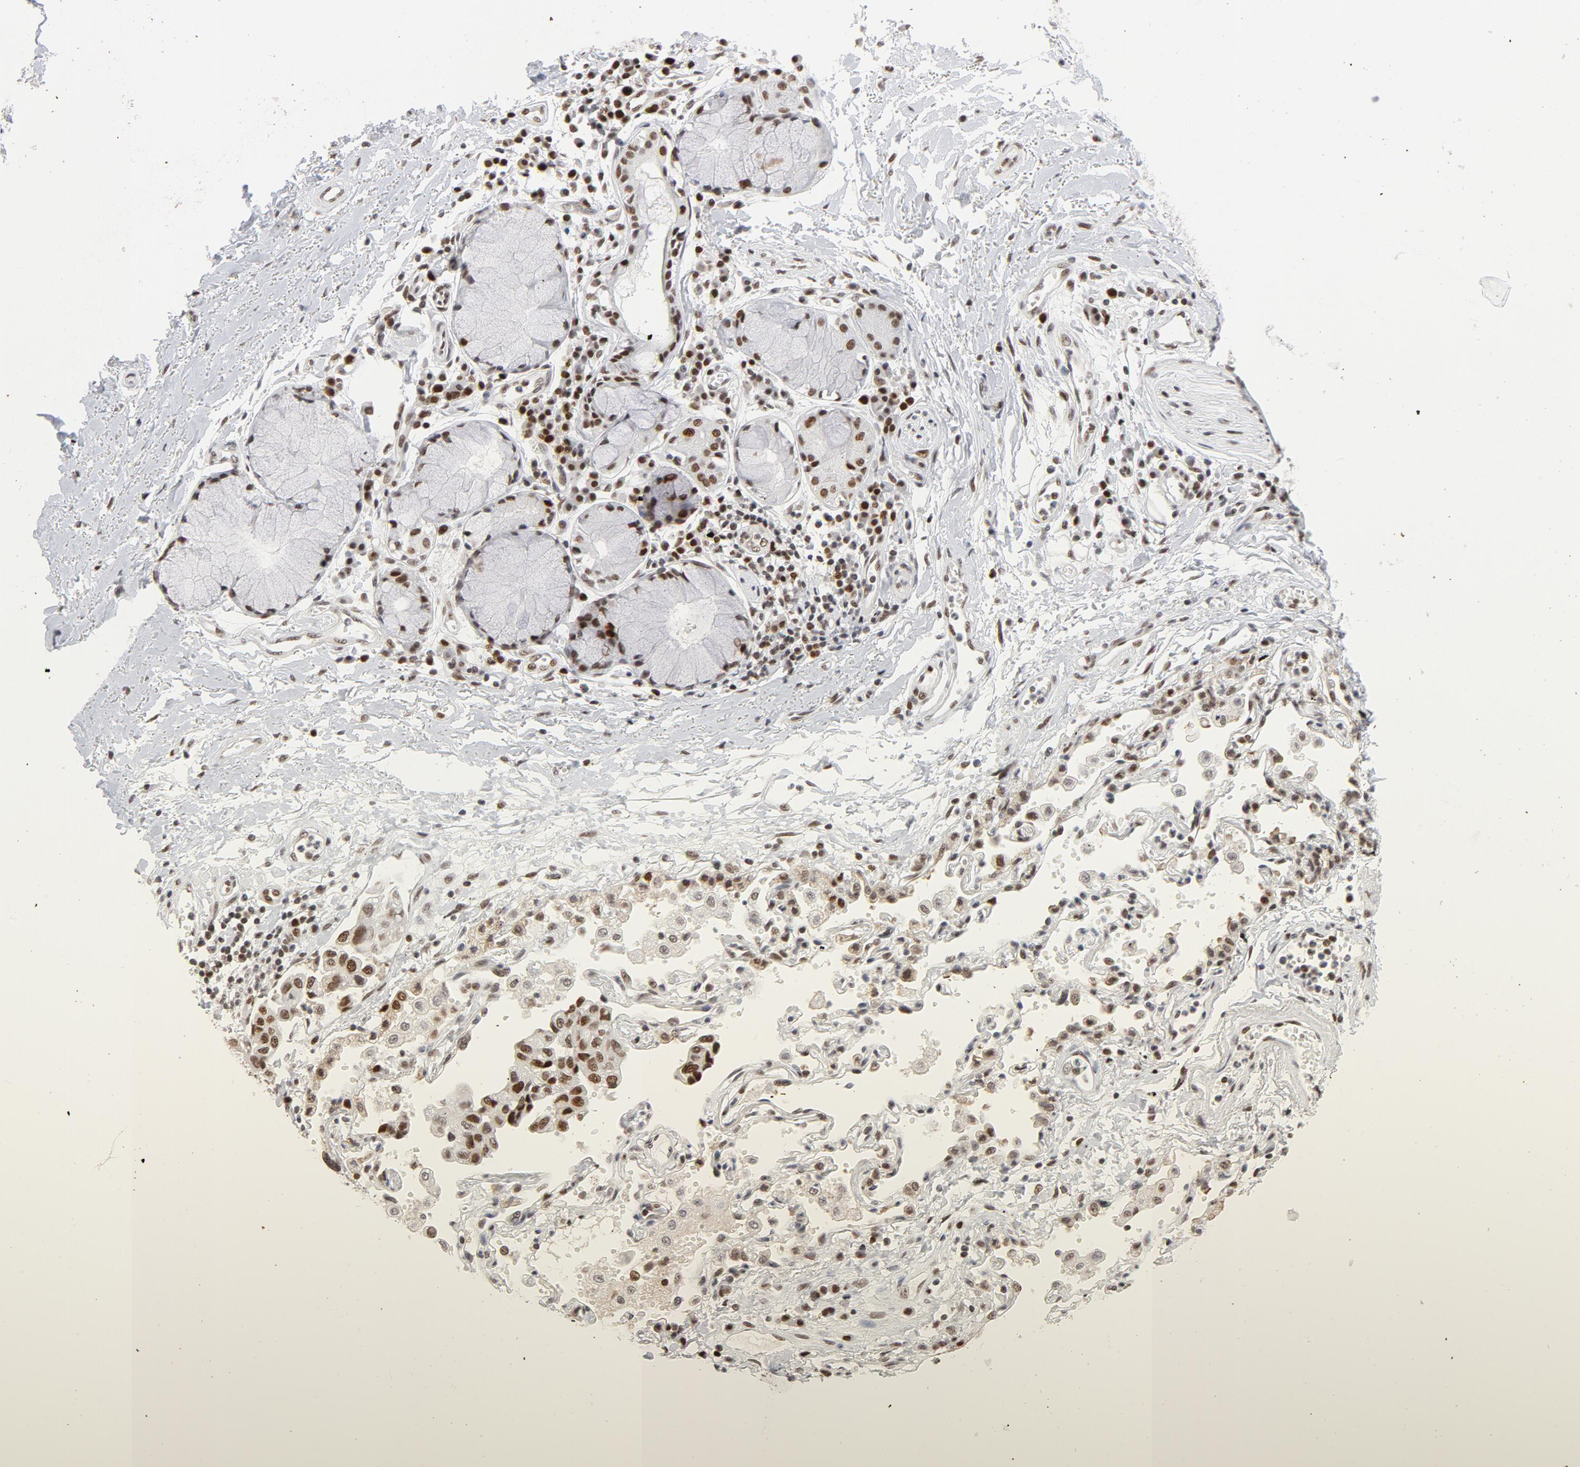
{"staining": {"intensity": "moderate", "quantity": "25%-75%", "location": "nuclear"}, "tissue": "adipose tissue", "cell_type": "Adipocytes", "image_type": "normal", "snomed": [{"axis": "morphology", "description": "Normal tissue, NOS"}, {"axis": "morphology", "description": "Adenocarcinoma, NOS"}, {"axis": "topography", "description": "Cartilage tissue"}, {"axis": "topography", "description": "Bronchus"}, {"axis": "topography", "description": "Lung"}], "caption": "Human adipose tissue stained with a brown dye shows moderate nuclear positive expression in approximately 25%-75% of adipocytes.", "gene": "RFC4", "patient": {"sex": "female", "age": 67}}